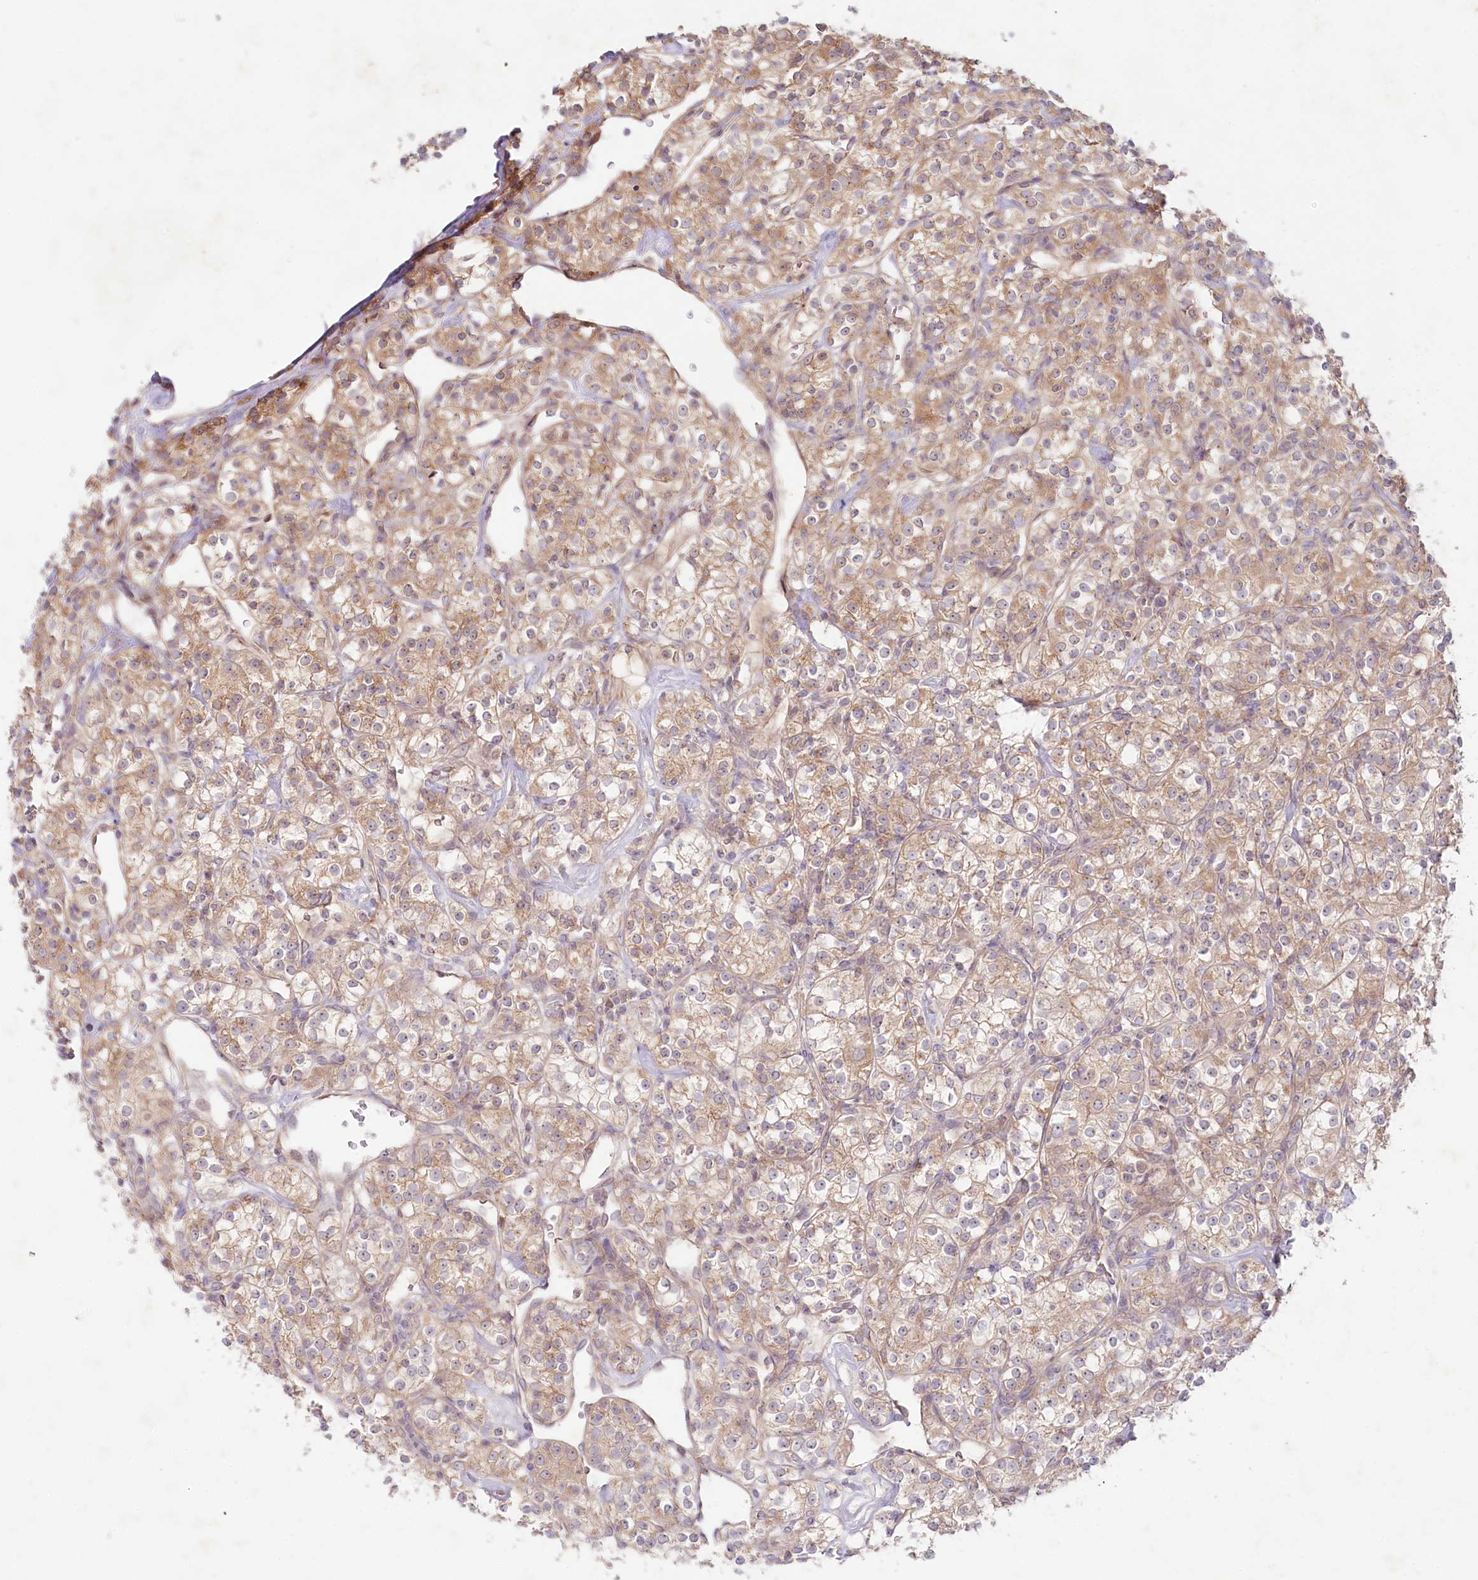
{"staining": {"intensity": "moderate", "quantity": ">75%", "location": "cytoplasmic/membranous"}, "tissue": "renal cancer", "cell_type": "Tumor cells", "image_type": "cancer", "snomed": [{"axis": "morphology", "description": "Adenocarcinoma, NOS"}, {"axis": "topography", "description": "Kidney"}], "caption": "High-power microscopy captured an IHC image of renal cancer, revealing moderate cytoplasmic/membranous positivity in about >75% of tumor cells.", "gene": "TNIP1", "patient": {"sex": "male", "age": 77}}